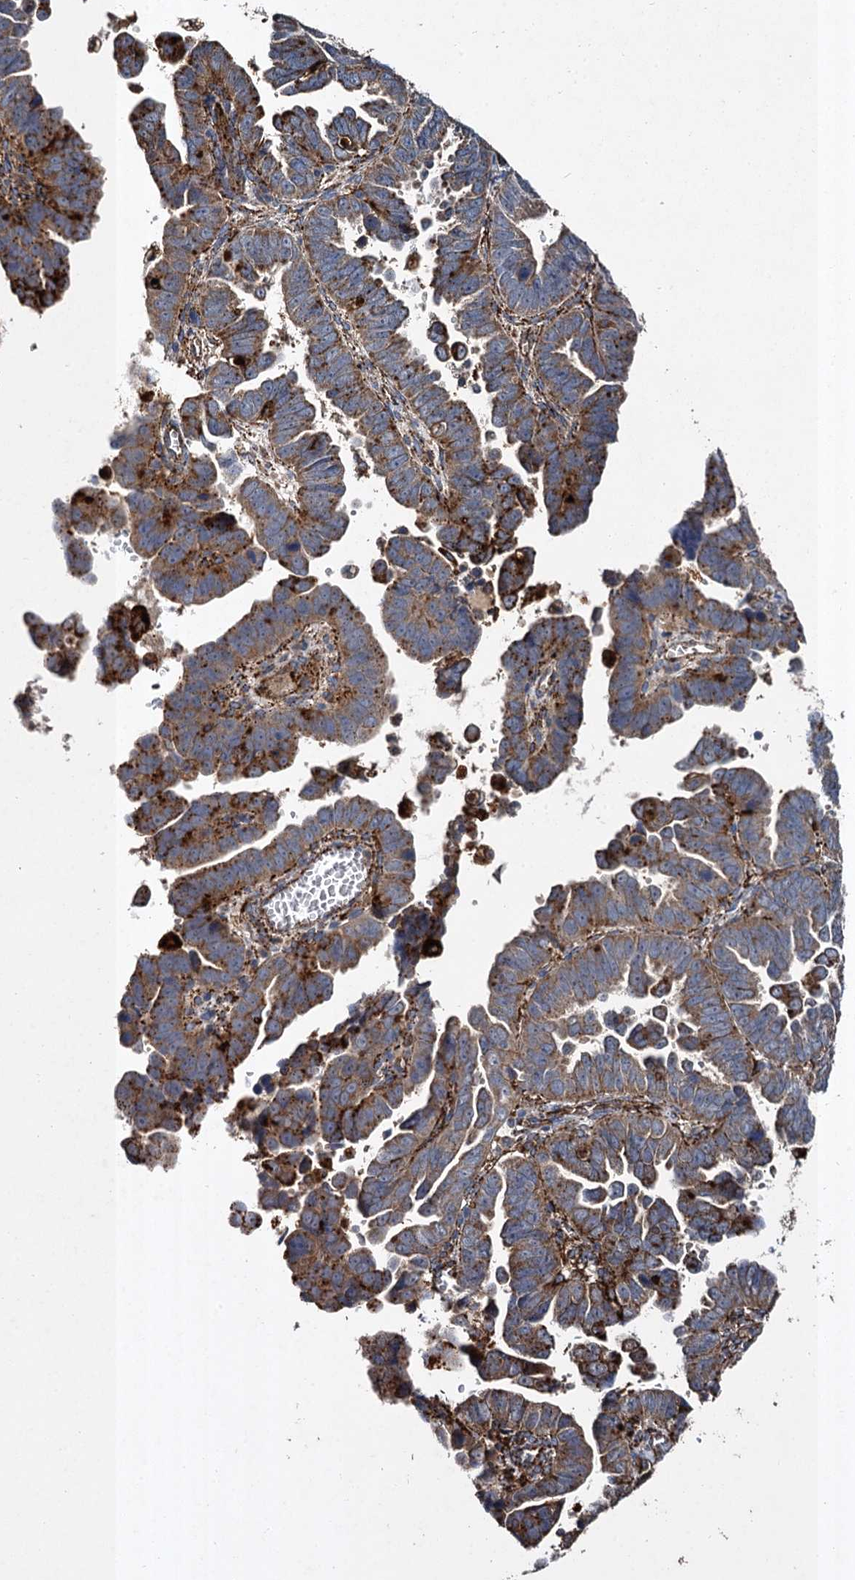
{"staining": {"intensity": "strong", "quantity": ">75%", "location": "cytoplasmic/membranous"}, "tissue": "endometrial cancer", "cell_type": "Tumor cells", "image_type": "cancer", "snomed": [{"axis": "morphology", "description": "Adenocarcinoma, NOS"}, {"axis": "topography", "description": "Endometrium"}], "caption": "Strong cytoplasmic/membranous expression is seen in about >75% of tumor cells in endometrial cancer. The protein of interest is shown in brown color, while the nuclei are stained blue.", "gene": "GBA1", "patient": {"sex": "female", "age": 75}}